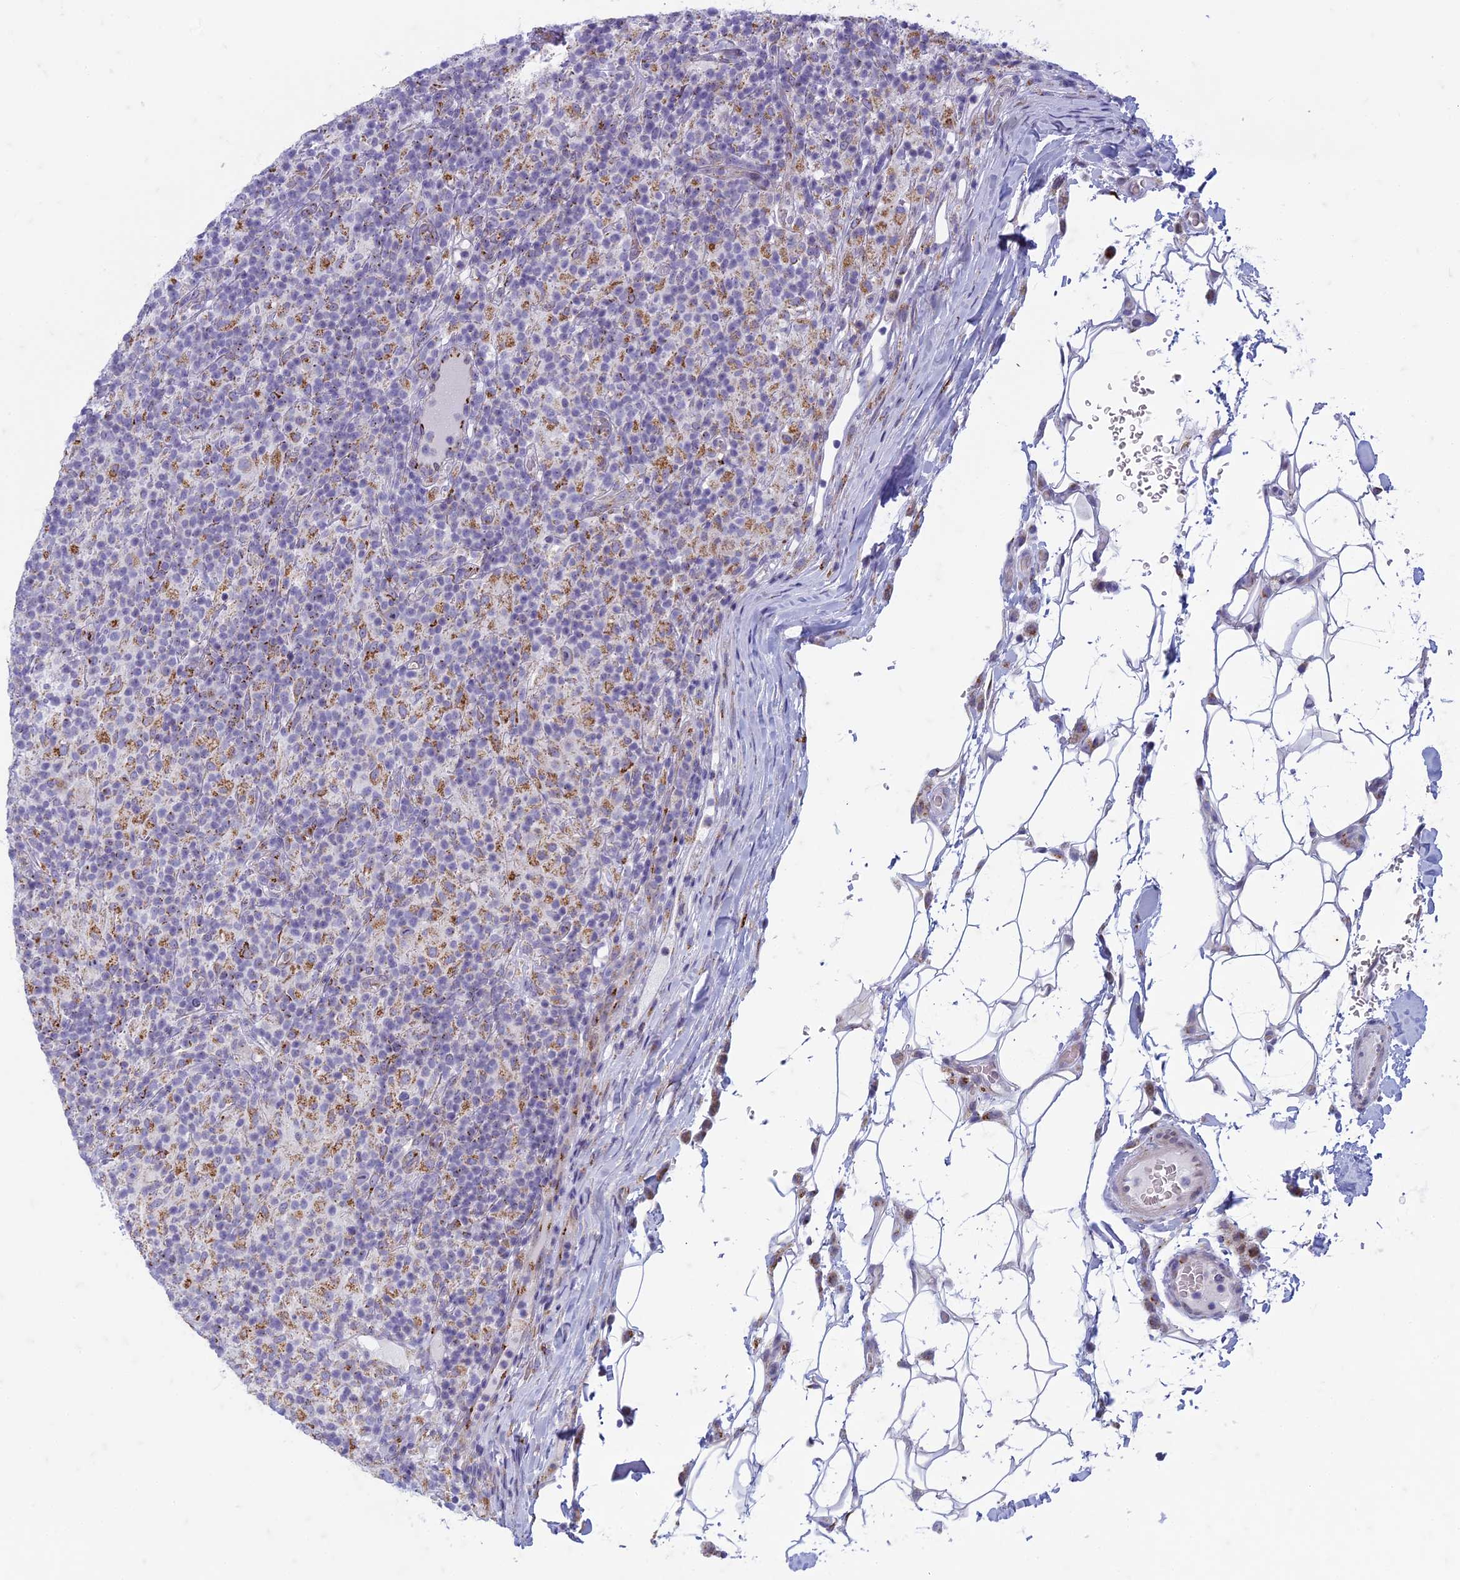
{"staining": {"intensity": "weak", "quantity": "<25%", "location": "cytoplasmic/membranous"}, "tissue": "lymphoma", "cell_type": "Tumor cells", "image_type": "cancer", "snomed": [{"axis": "morphology", "description": "Hodgkin's disease, NOS"}, {"axis": "topography", "description": "Lymph node"}], "caption": "Tumor cells are negative for brown protein staining in lymphoma. Nuclei are stained in blue.", "gene": "FAM3C", "patient": {"sex": "male", "age": 70}}